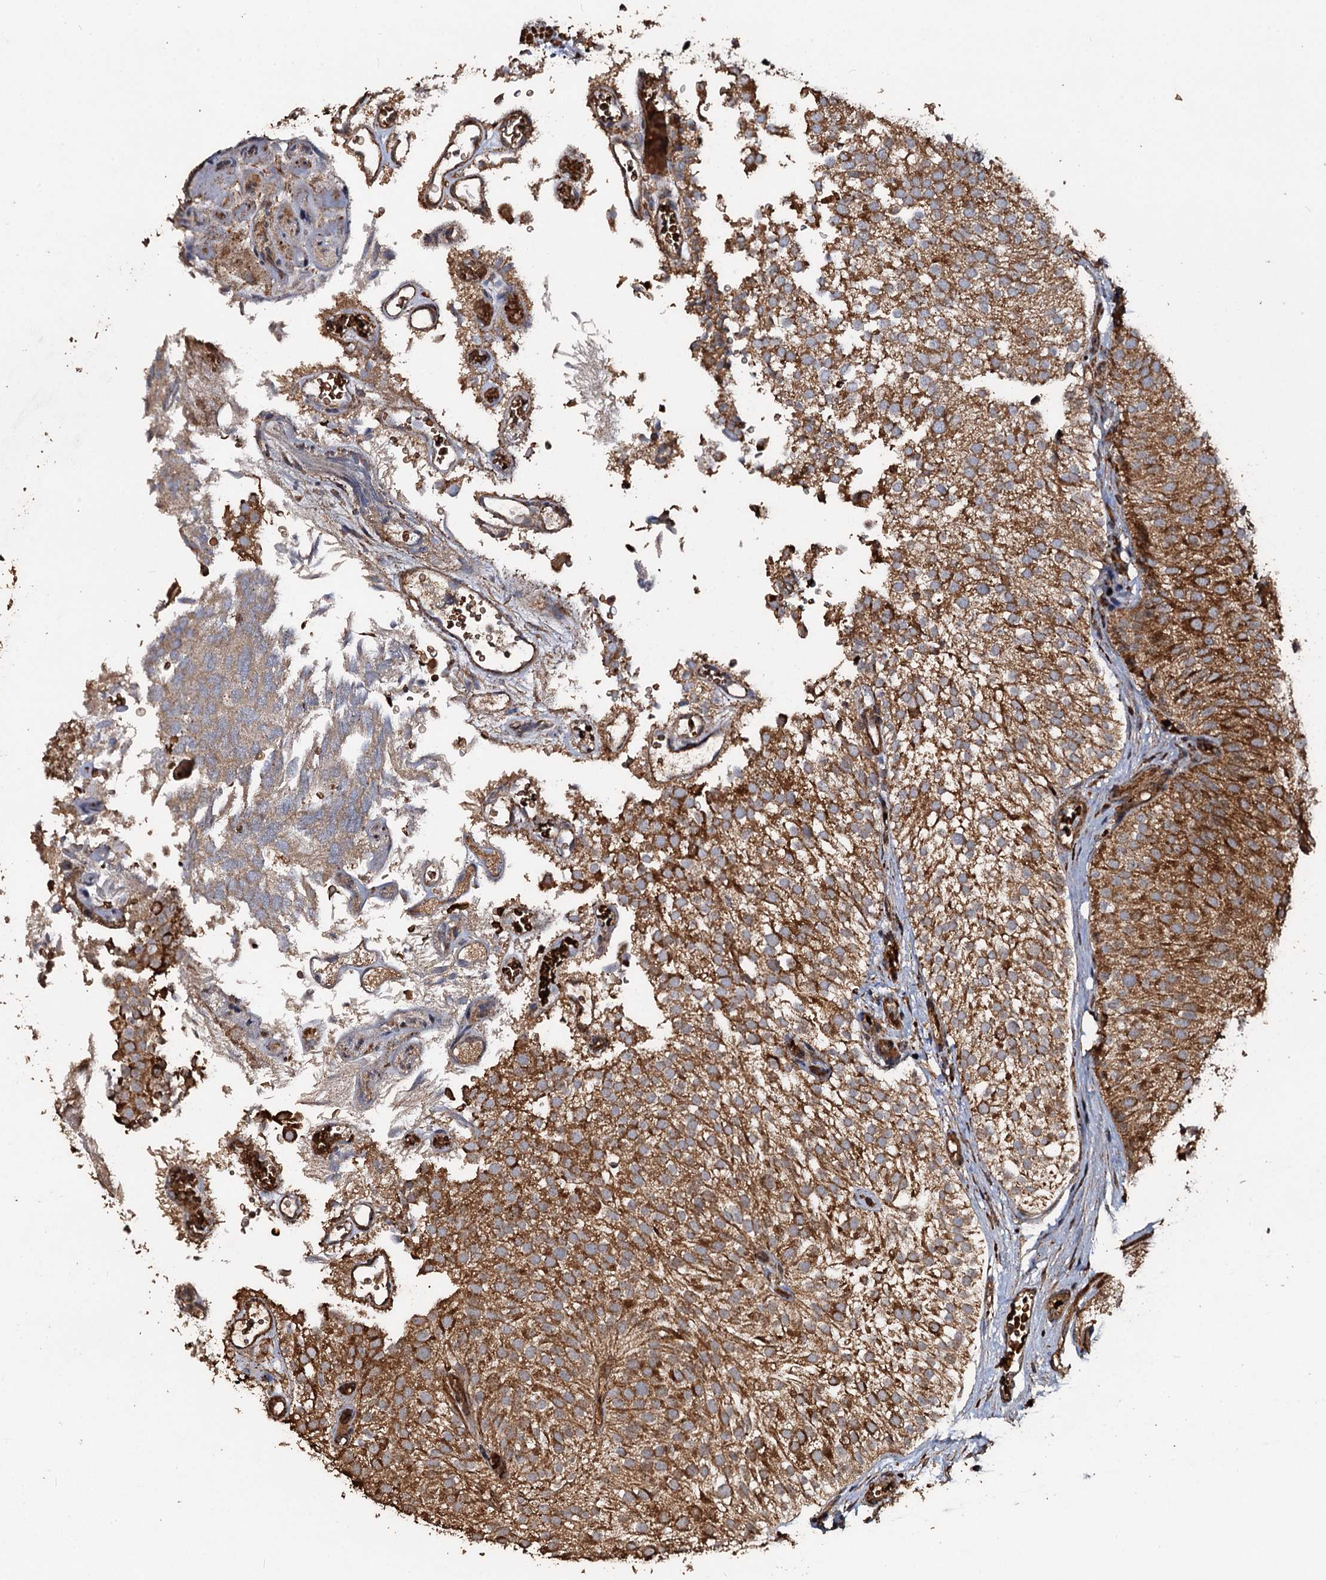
{"staining": {"intensity": "moderate", "quantity": ">75%", "location": "cytoplasmic/membranous"}, "tissue": "urothelial cancer", "cell_type": "Tumor cells", "image_type": "cancer", "snomed": [{"axis": "morphology", "description": "Urothelial carcinoma, Low grade"}, {"axis": "topography", "description": "Urinary bladder"}], "caption": "A brown stain labels moderate cytoplasmic/membranous staining of a protein in urothelial cancer tumor cells.", "gene": "NOTCH2NLA", "patient": {"sex": "male", "age": 78}}